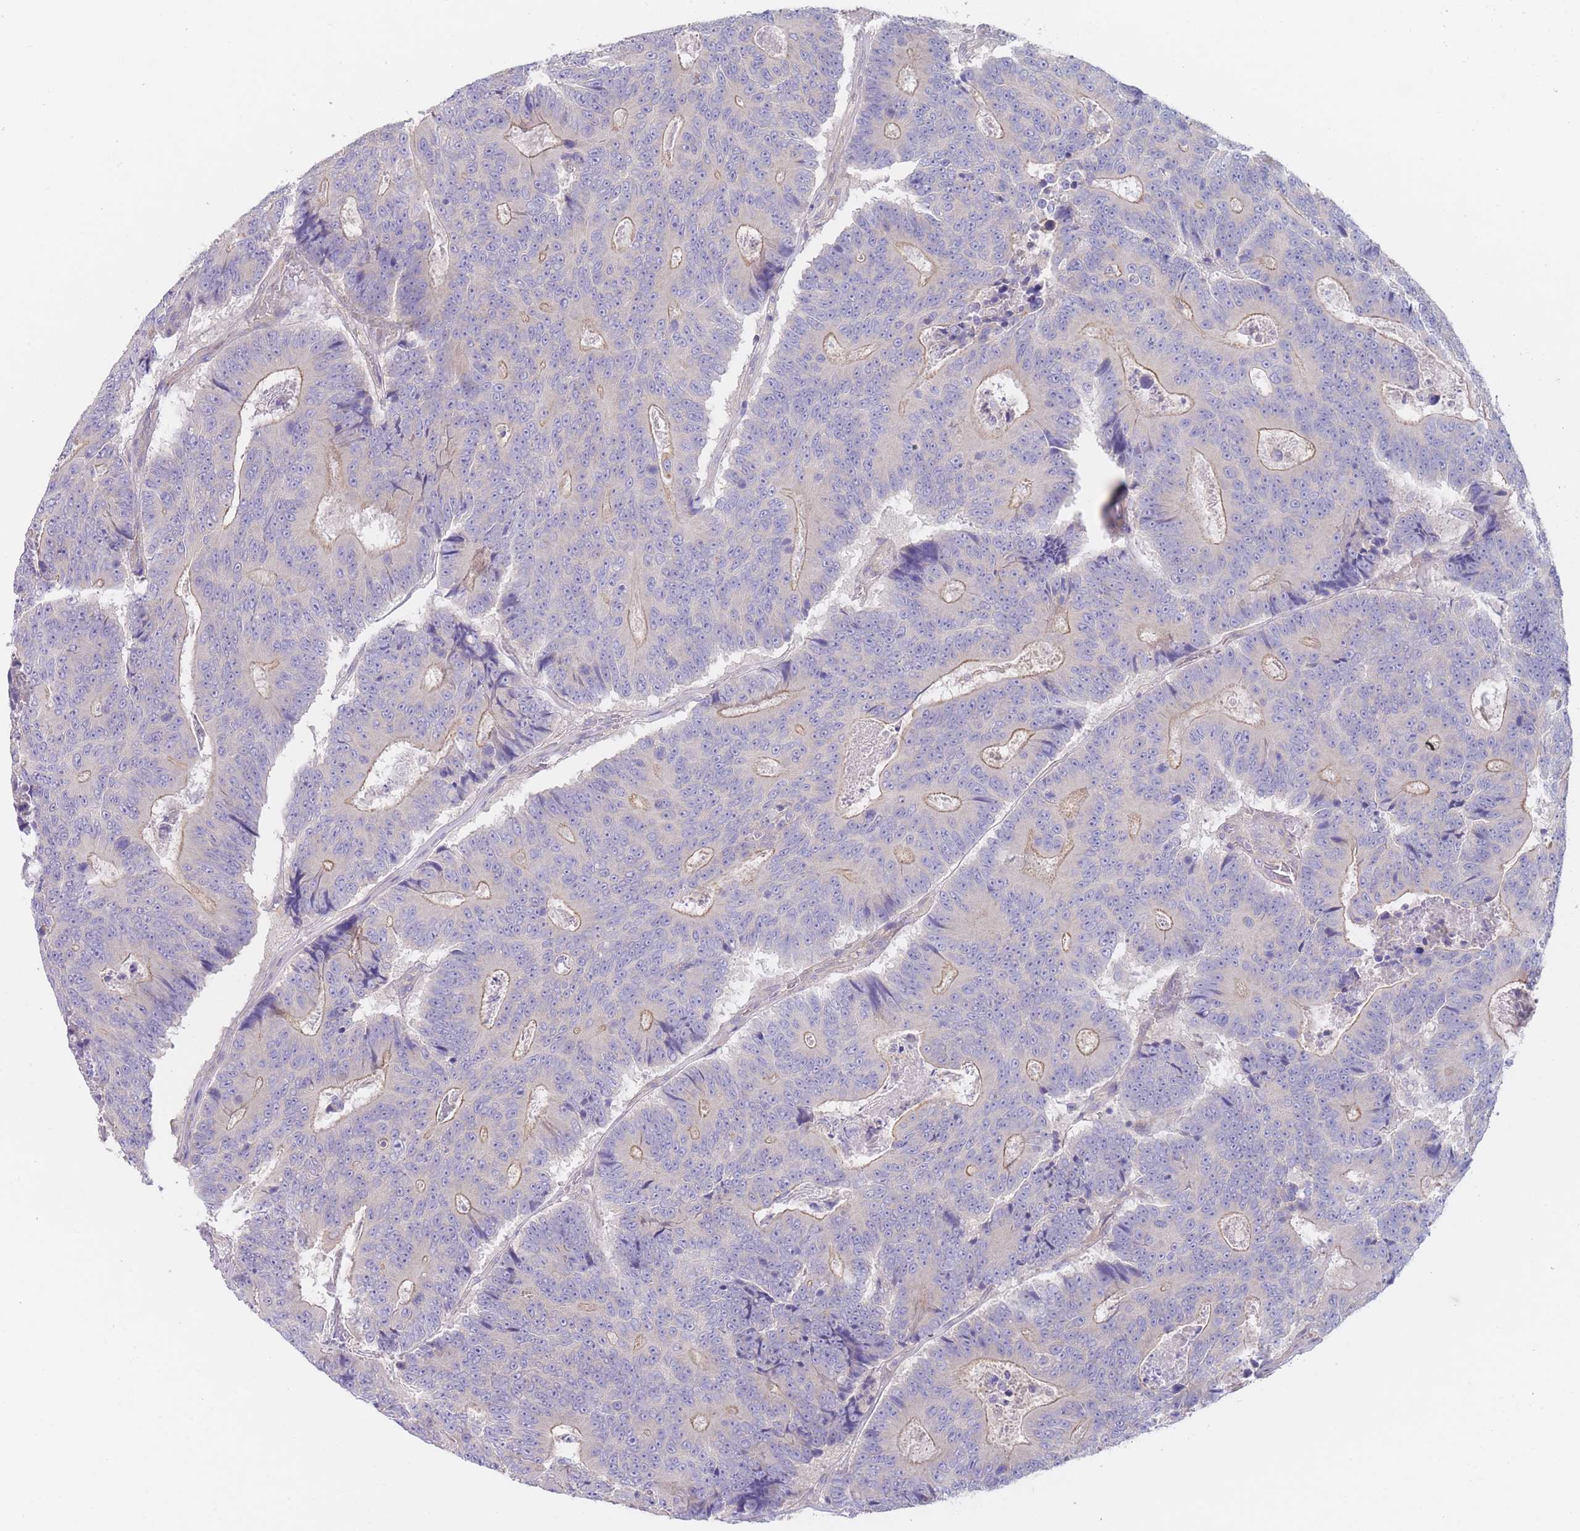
{"staining": {"intensity": "weak", "quantity": "25%-75%", "location": "cytoplasmic/membranous"}, "tissue": "colorectal cancer", "cell_type": "Tumor cells", "image_type": "cancer", "snomed": [{"axis": "morphology", "description": "Adenocarcinoma, NOS"}, {"axis": "topography", "description": "Colon"}], "caption": "Immunohistochemistry (IHC) micrograph of colorectal cancer (adenocarcinoma) stained for a protein (brown), which demonstrates low levels of weak cytoplasmic/membranous staining in approximately 25%-75% of tumor cells.", "gene": "ZNF281", "patient": {"sex": "male", "age": 83}}